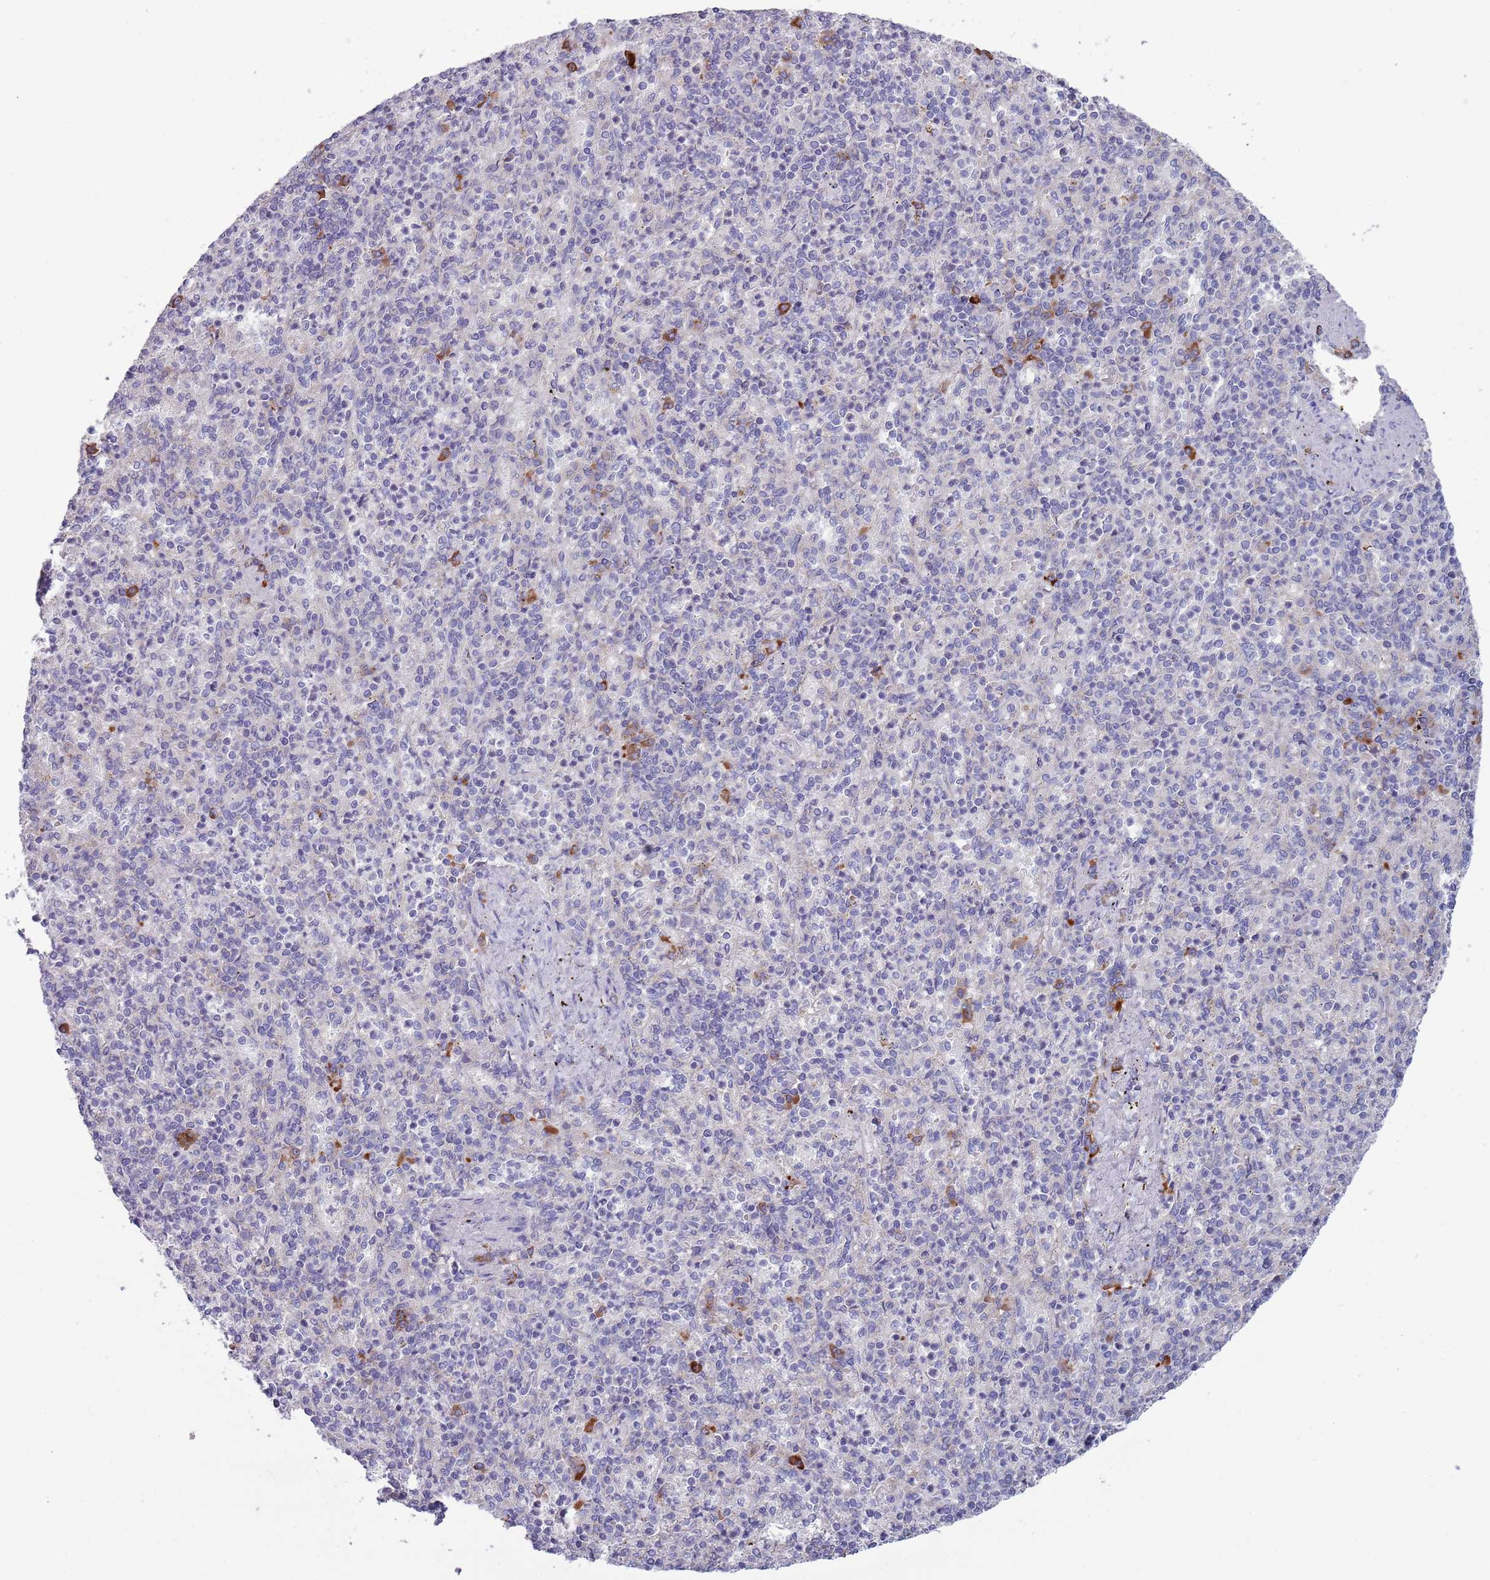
{"staining": {"intensity": "moderate", "quantity": "<25%", "location": "cytoplasmic/membranous"}, "tissue": "spleen", "cell_type": "Cells in red pulp", "image_type": "normal", "snomed": [{"axis": "morphology", "description": "Normal tissue, NOS"}, {"axis": "topography", "description": "Spleen"}], "caption": "A micrograph of human spleen stained for a protein displays moderate cytoplasmic/membranous brown staining in cells in red pulp.", "gene": "LTB", "patient": {"sex": "female", "age": 74}}